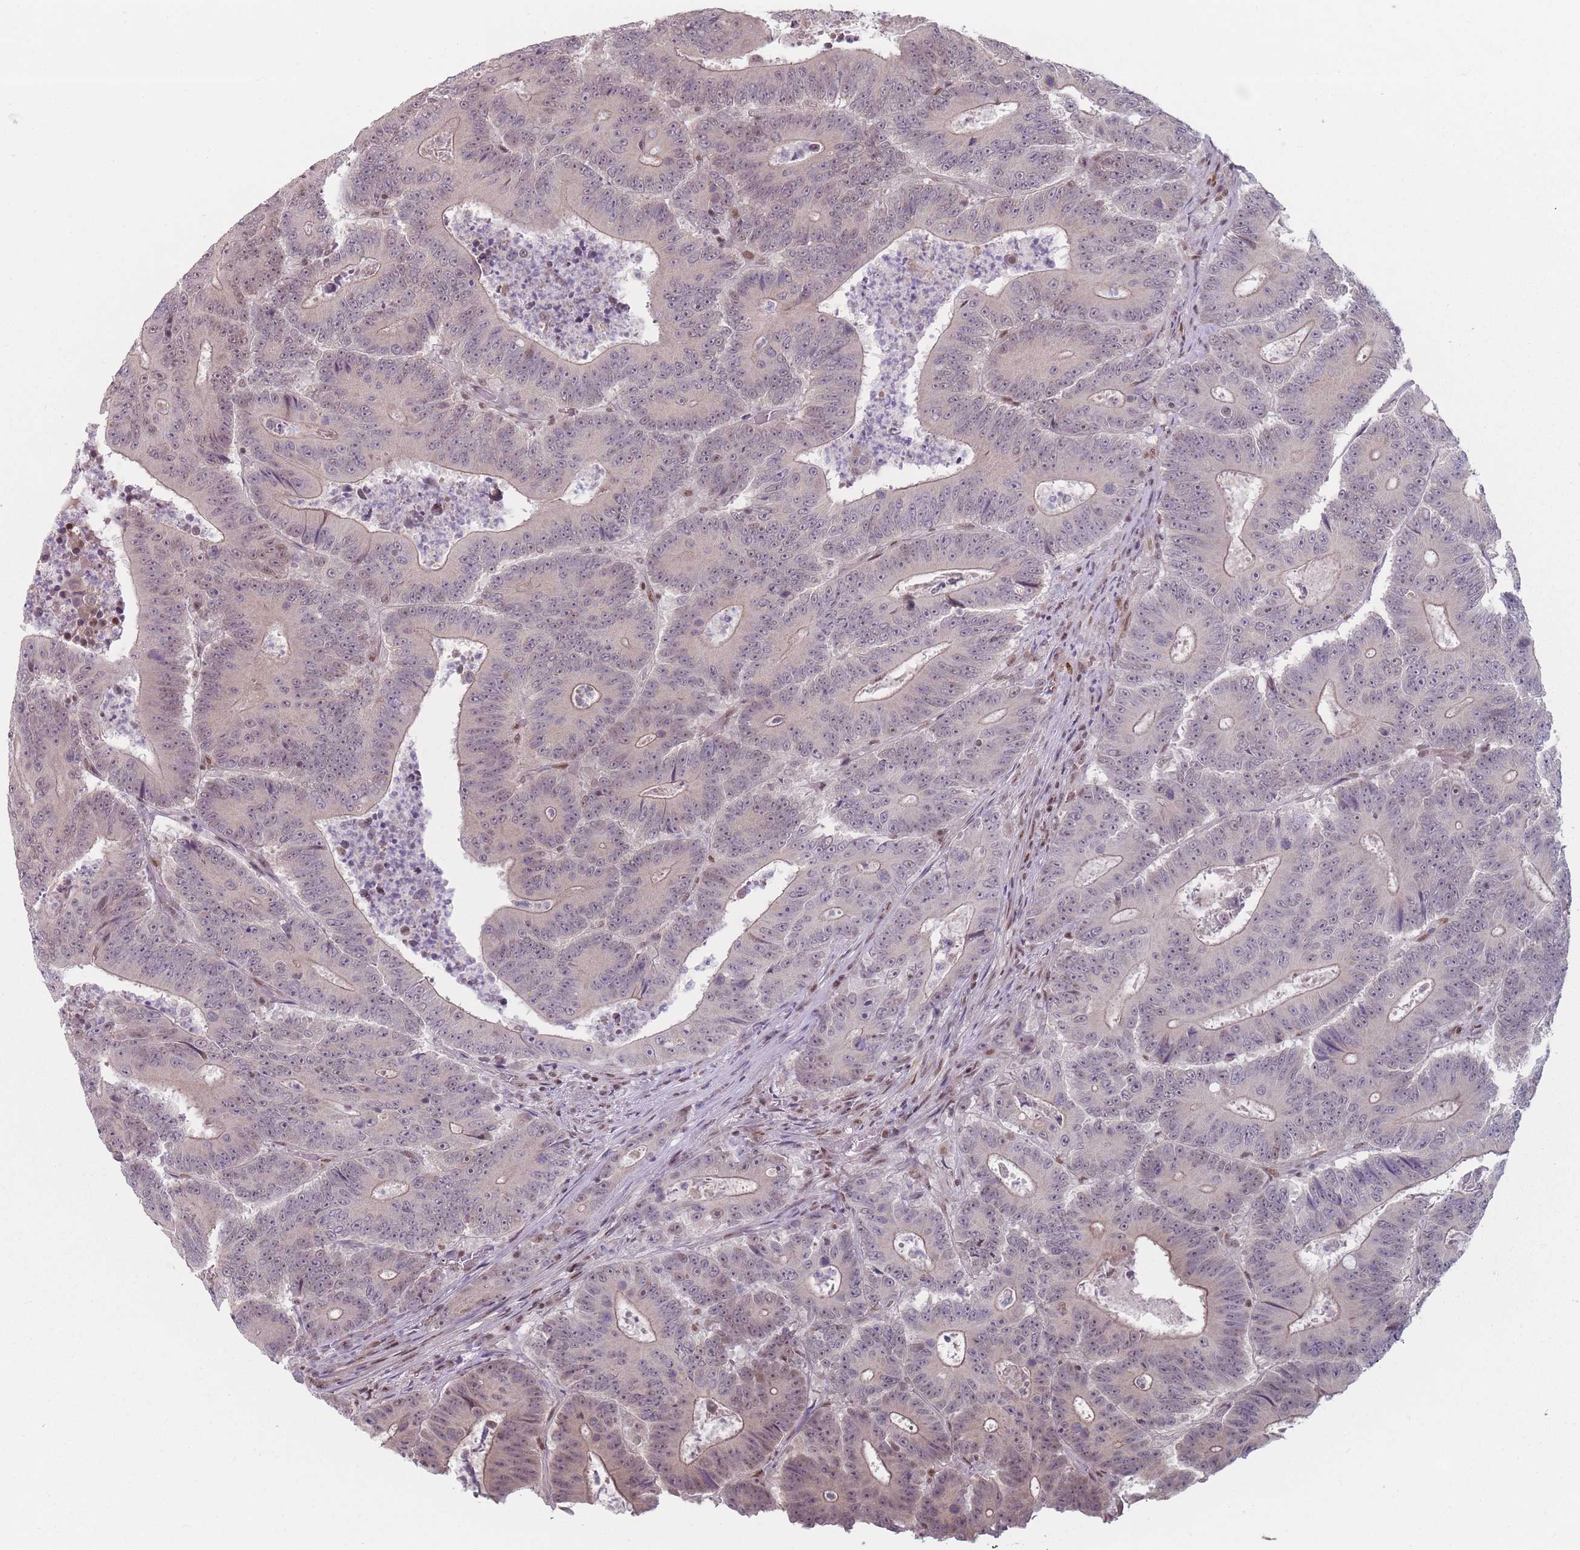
{"staining": {"intensity": "negative", "quantity": "none", "location": "none"}, "tissue": "colorectal cancer", "cell_type": "Tumor cells", "image_type": "cancer", "snomed": [{"axis": "morphology", "description": "Adenocarcinoma, NOS"}, {"axis": "topography", "description": "Colon"}], "caption": "A micrograph of human colorectal adenocarcinoma is negative for staining in tumor cells.", "gene": "SH3BGRL2", "patient": {"sex": "male", "age": 83}}